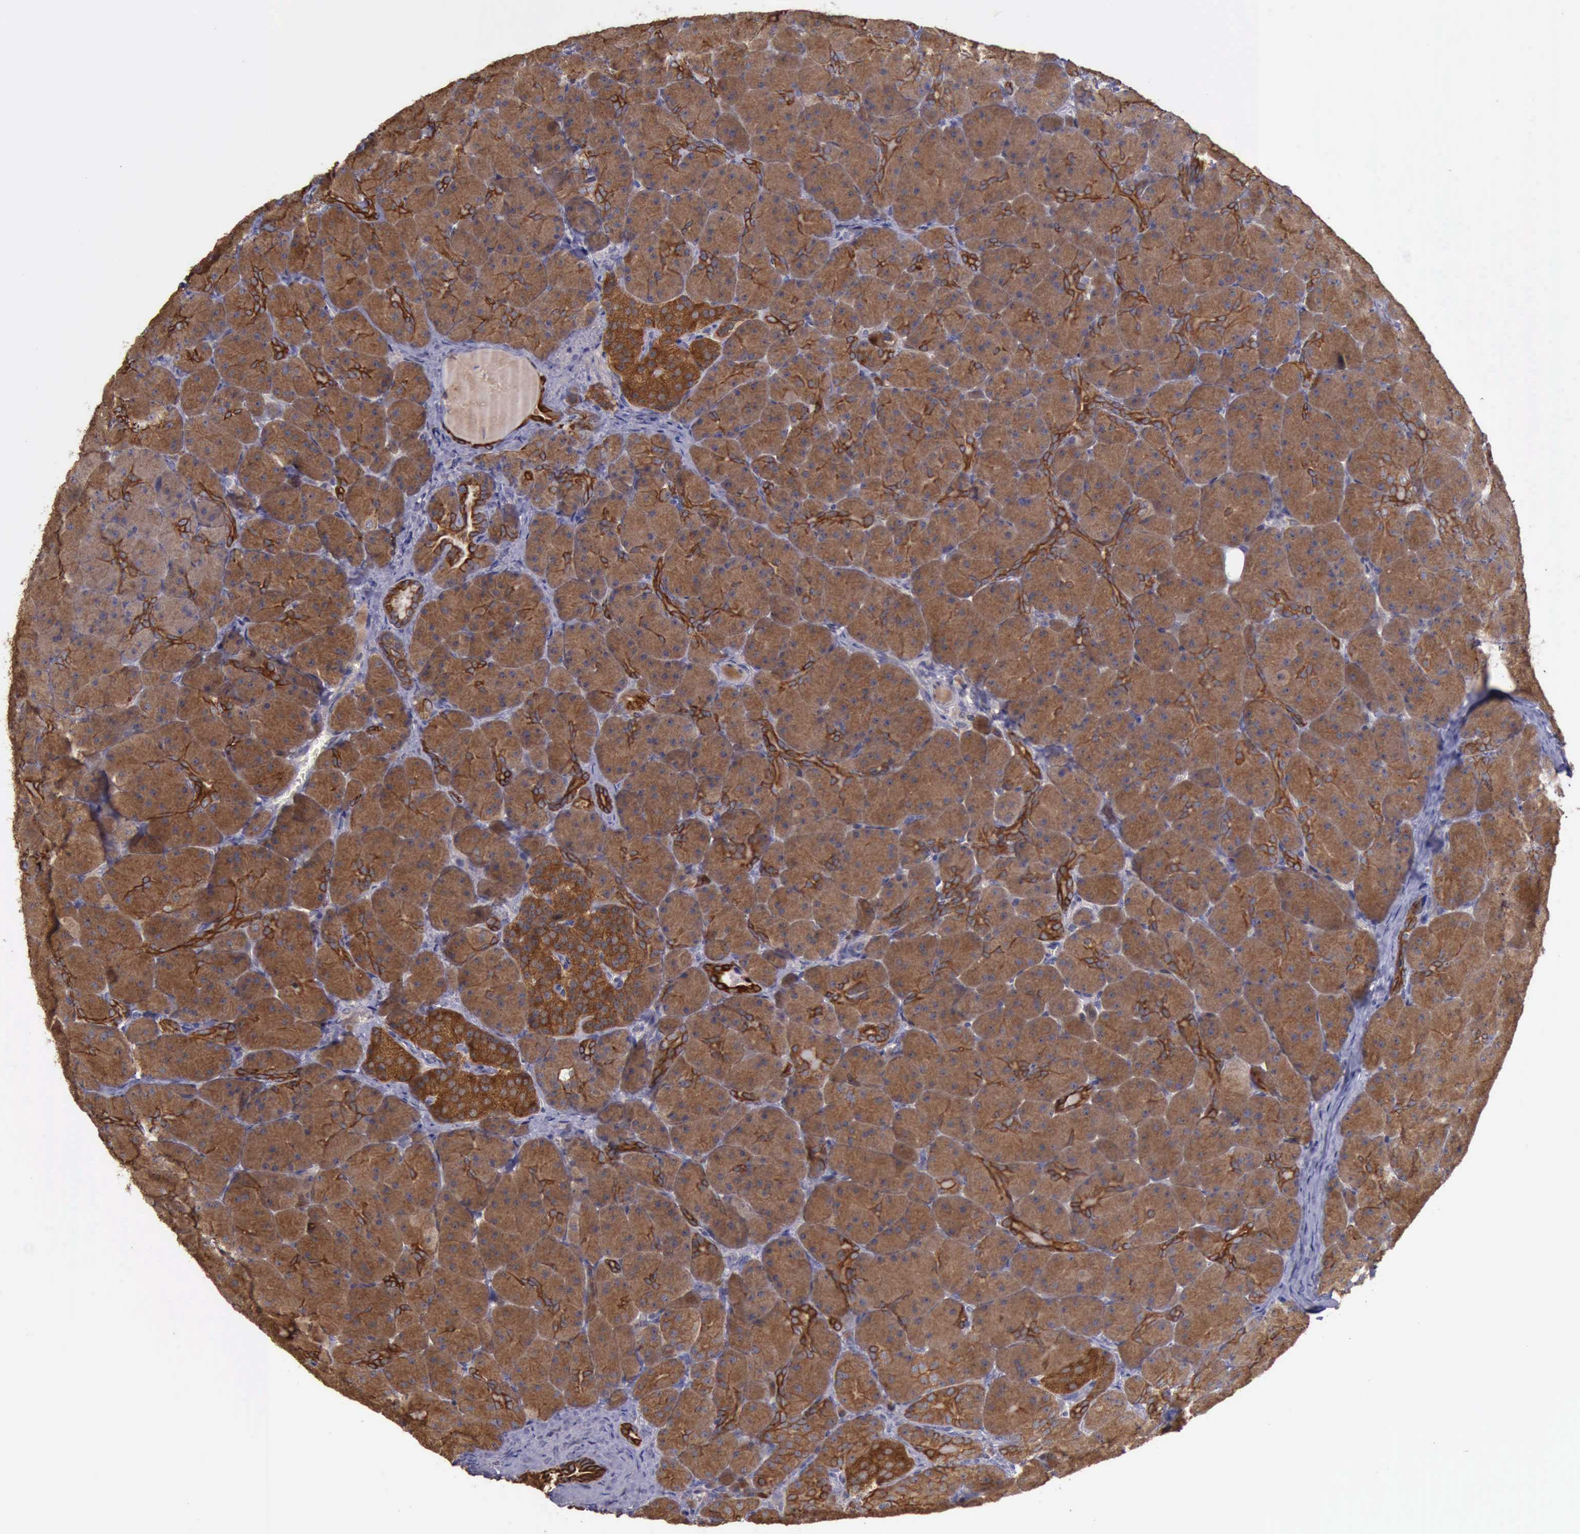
{"staining": {"intensity": "moderate", "quantity": ">75%", "location": "cytoplasmic/membranous"}, "tissue": "pancreas", "cell_type": "Exocrine glandular cells", "image_type": "normal", "snomed": [{"axis": "morphology", "description": "Normal tissue, NOS"}, {"axis": "topography", "description": "Pancreas"}], "caption": "Brown immunohistochemical staining in benign pancreas exhibits moderate cytoplasmic/membranous positivity in about >75% of exocrine glandular cells.", "gene": "RAB39B", "patient": {"sex": "male", "age": 66}}